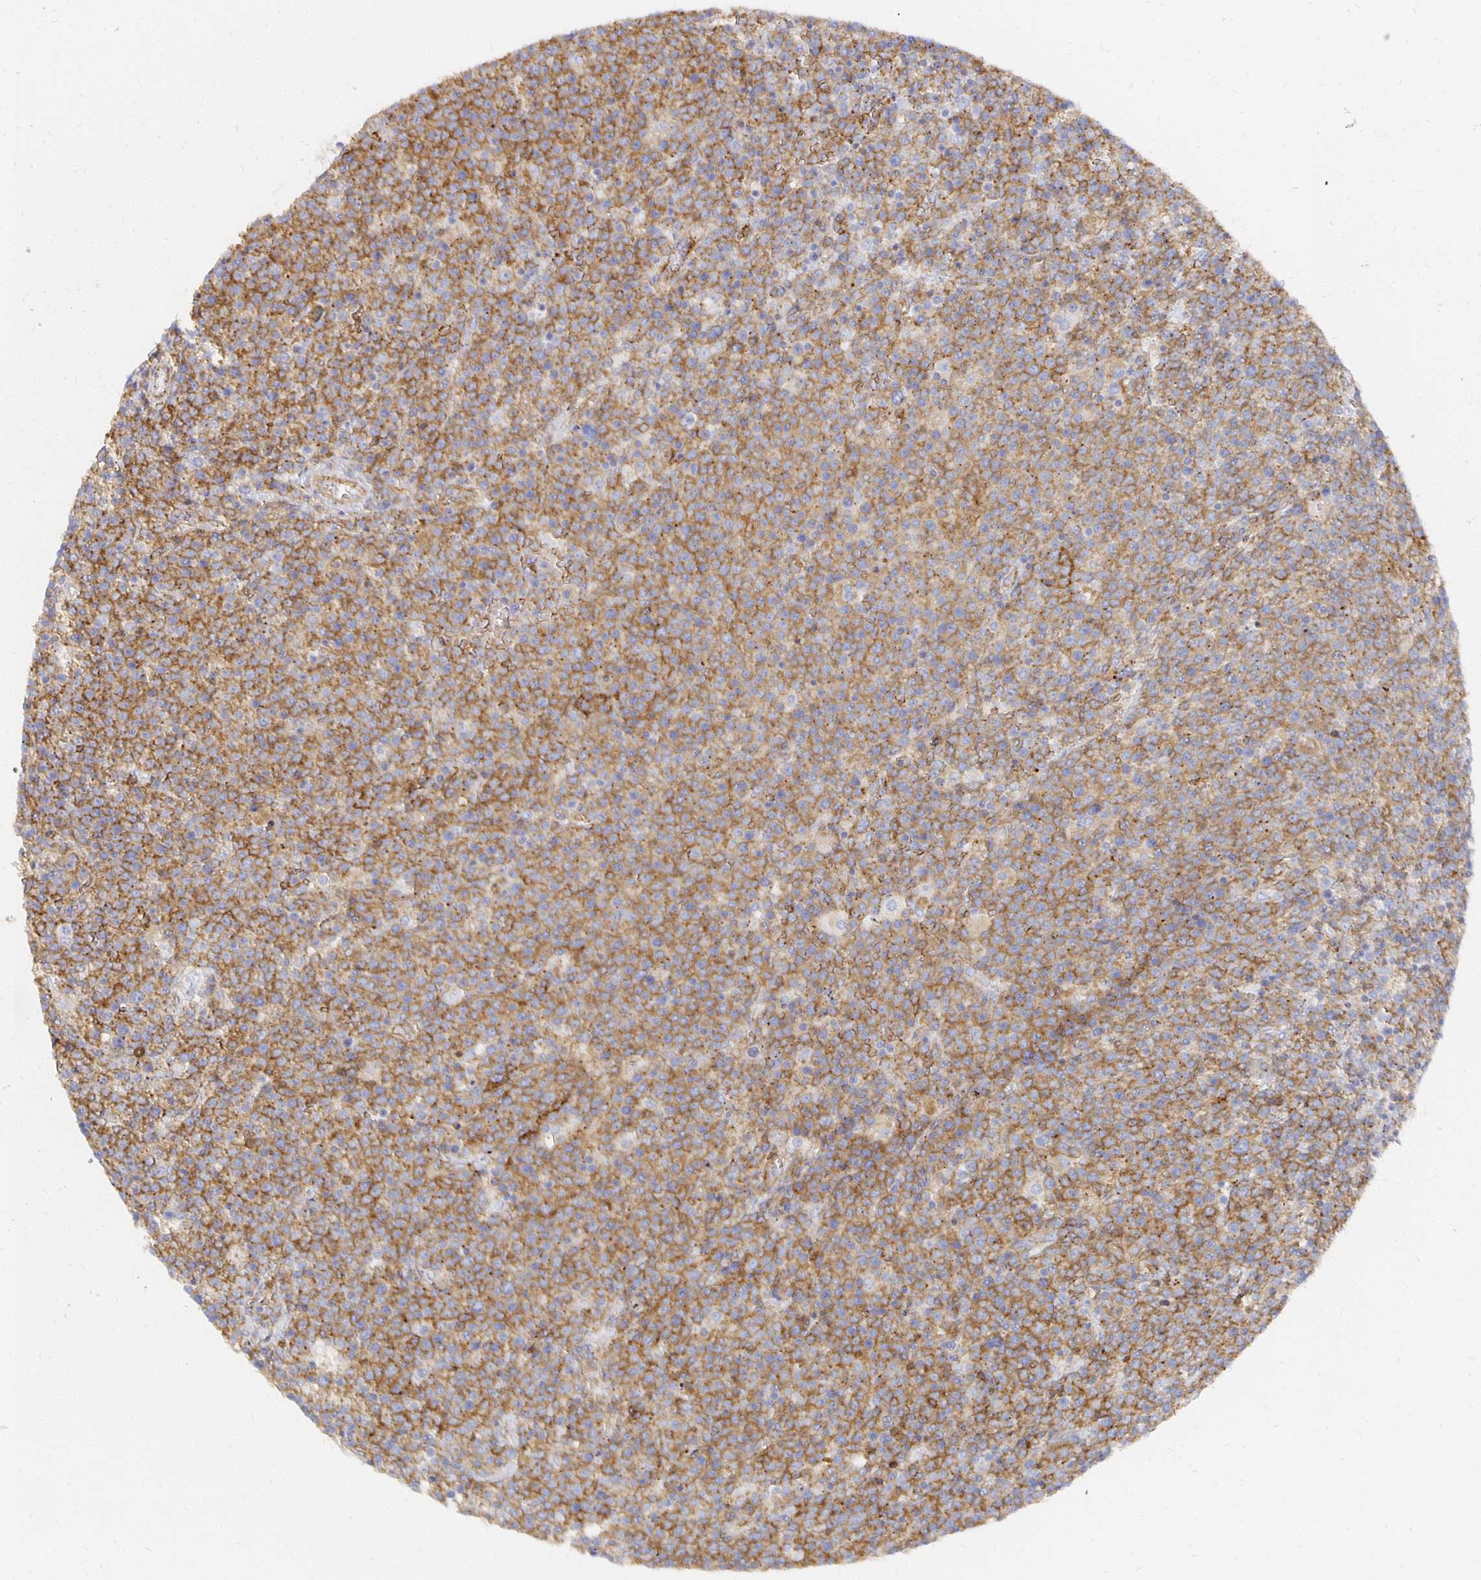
{"staining": {"intensity": "moderate", "quantity": ">75%", "location": "cytoplasmic/membranous"}, "tissue": "lymphoma", "cell_type": "Tumor cells", "image_type": "cancer", "snomed": [{"axis": "morphology", "description": "Malignant lymphoma, non-Hodgkin's type, High grade"}, {"axis": "topography", "description": "Lymph node"}], "caption": "Lymphoma stained with DAB (3,3'-diaminobenzidine) immunohistochemistry demonstrates medium levels of moderate cytoplasmic/membranous staining in approximately >75% of tumor cells.", "gene": "TAAR1", "patient": {"sex": "male", "age": 61}}